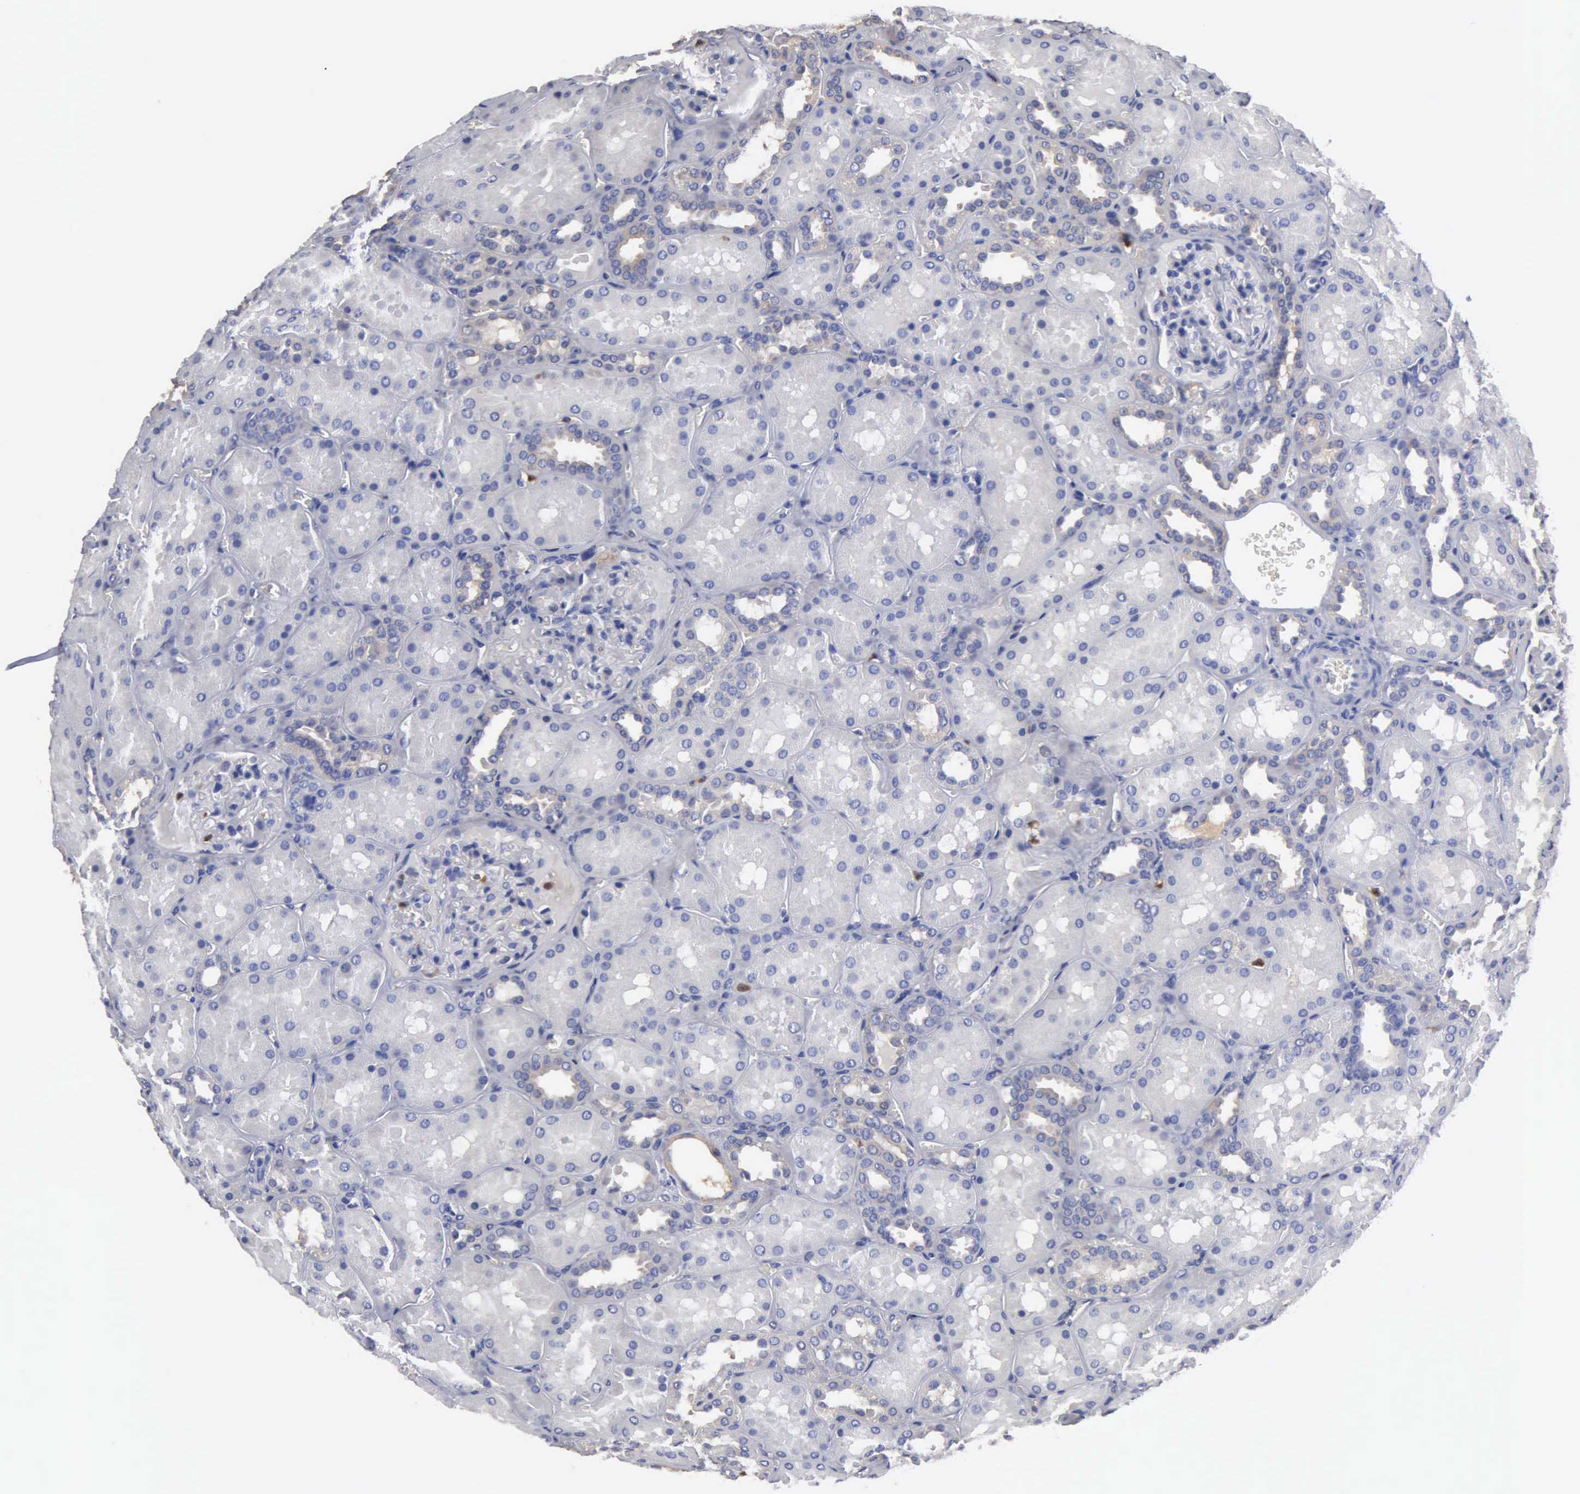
{"staining": {"intensity": "negative", "quantity": "none", "location": "none"}, "tissue": "kidney", "cell_type": "Cells in glomeruli", "image_type": "normal", "snomed": [{"axis": "morphology", "description": "Normal tissue, NOS"}, {"axis": "topography", "description": "Kidney"}], "caption": "Cells in glomeruli are negative for brown protein staining in unremarkable kidney. (DAB (3,3'-diaminobenzidine) immunohistochemistry visualized using brightfield microscopy, high magnification).", "gene": "G6PD", "patient": {"sex": "female", "age": 52}}